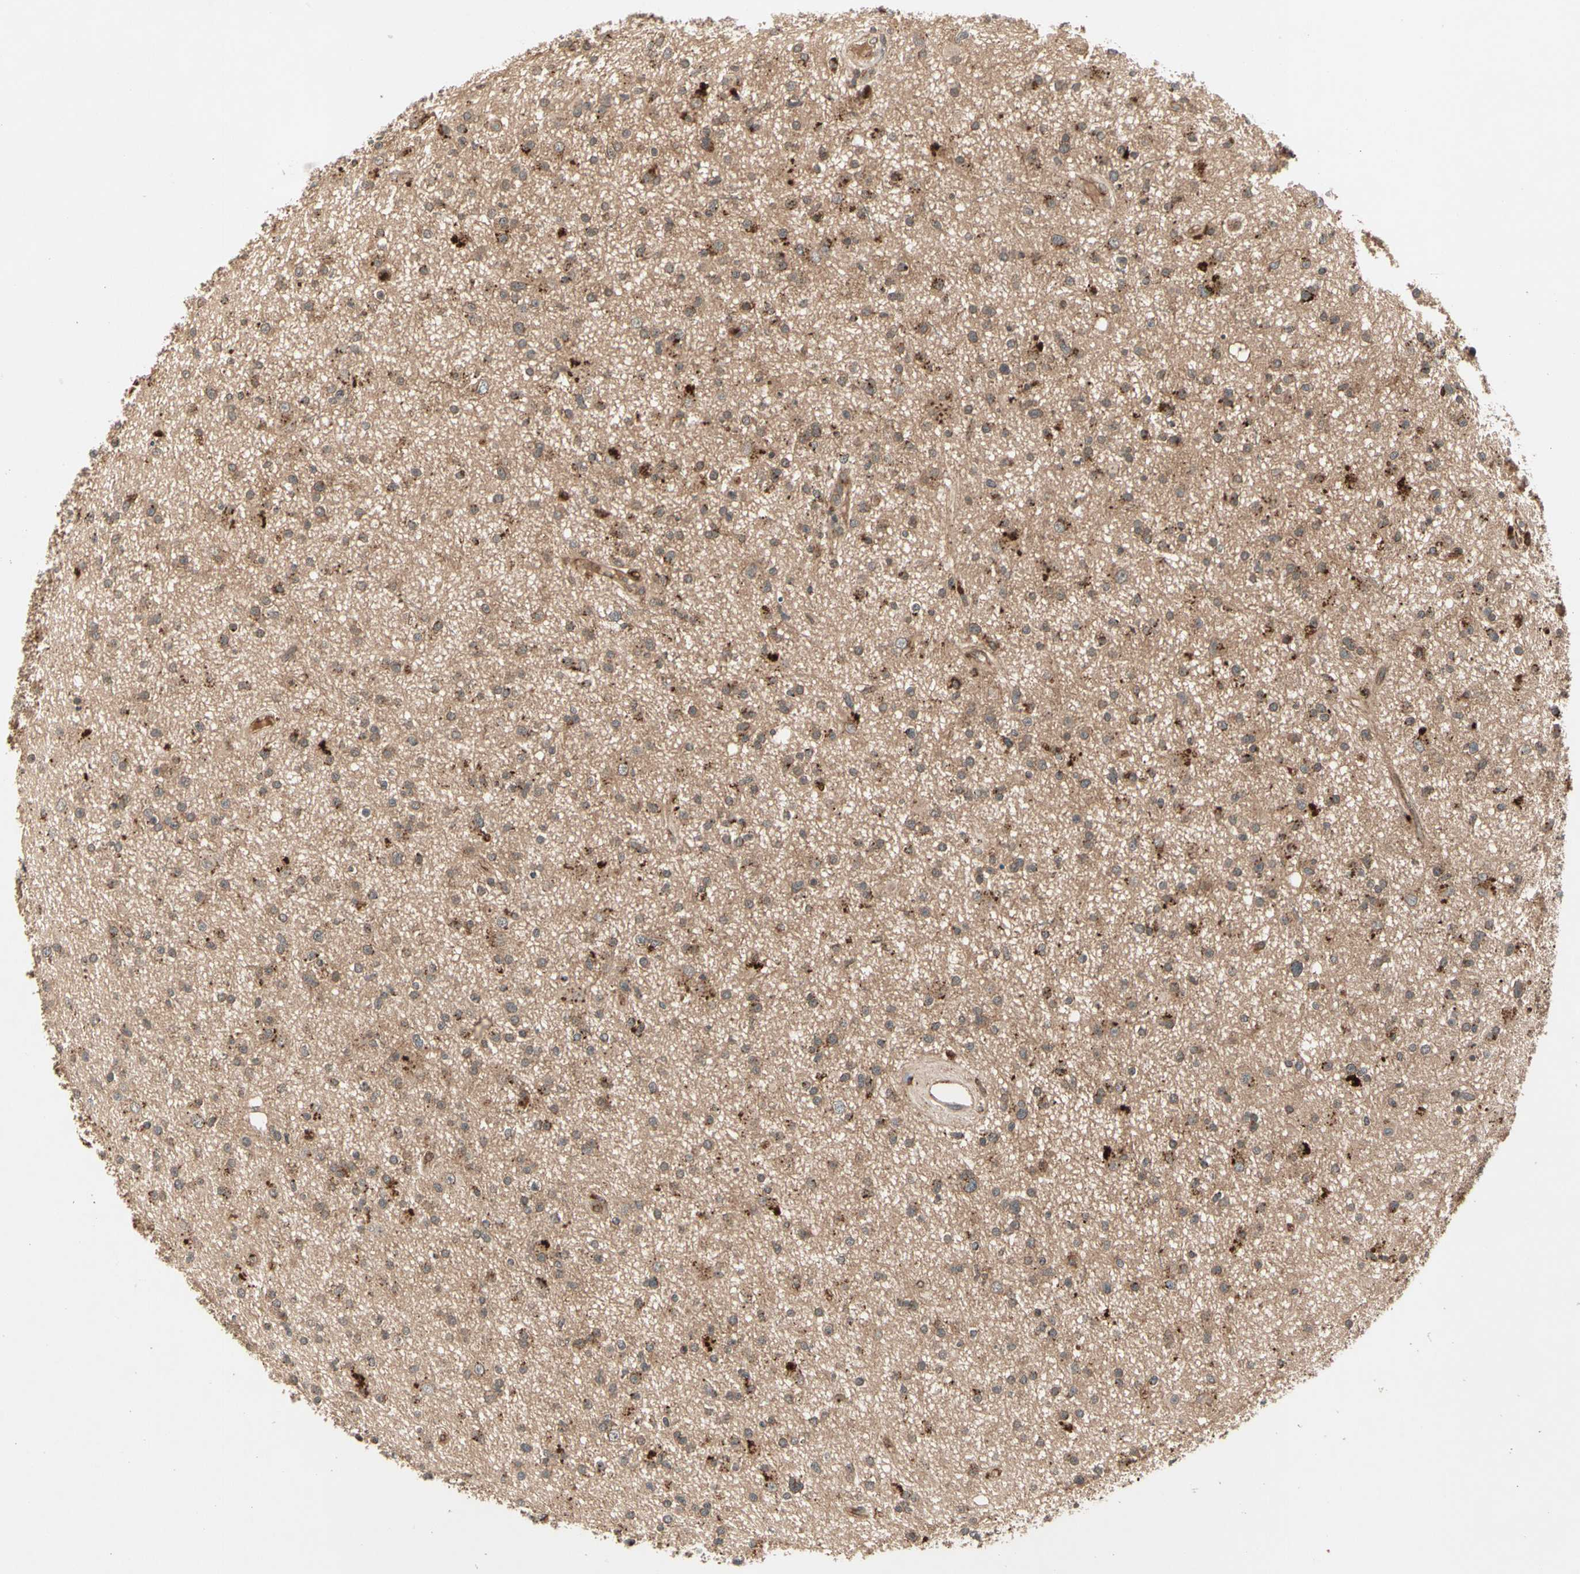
{"staining": {"intensity": "strong", "quantity": "25%-75%", "location": "cytoplasmic/membranous"}, "tissue": "glioma", "cell_type": "Tumor cells", "image_type": "cancer", "snomed": [{"axis": "morphology", "description": "Glioma, malignant, High grade"}, {"axis": "topography", "description": "Brain"}], "caption": "Tumor cells display high levels of strong cytoplasmic/membranous expression in about 25%-75% of cells in malignant glioma (high-grade). The staining was performed using DAB to visualize the protein expression in brown, while the nuclei were stained in blue with hematoxylin (Magnification: 20x).", "gene": "FLOT1", "patient": {"sex": "male", "age": 33}}